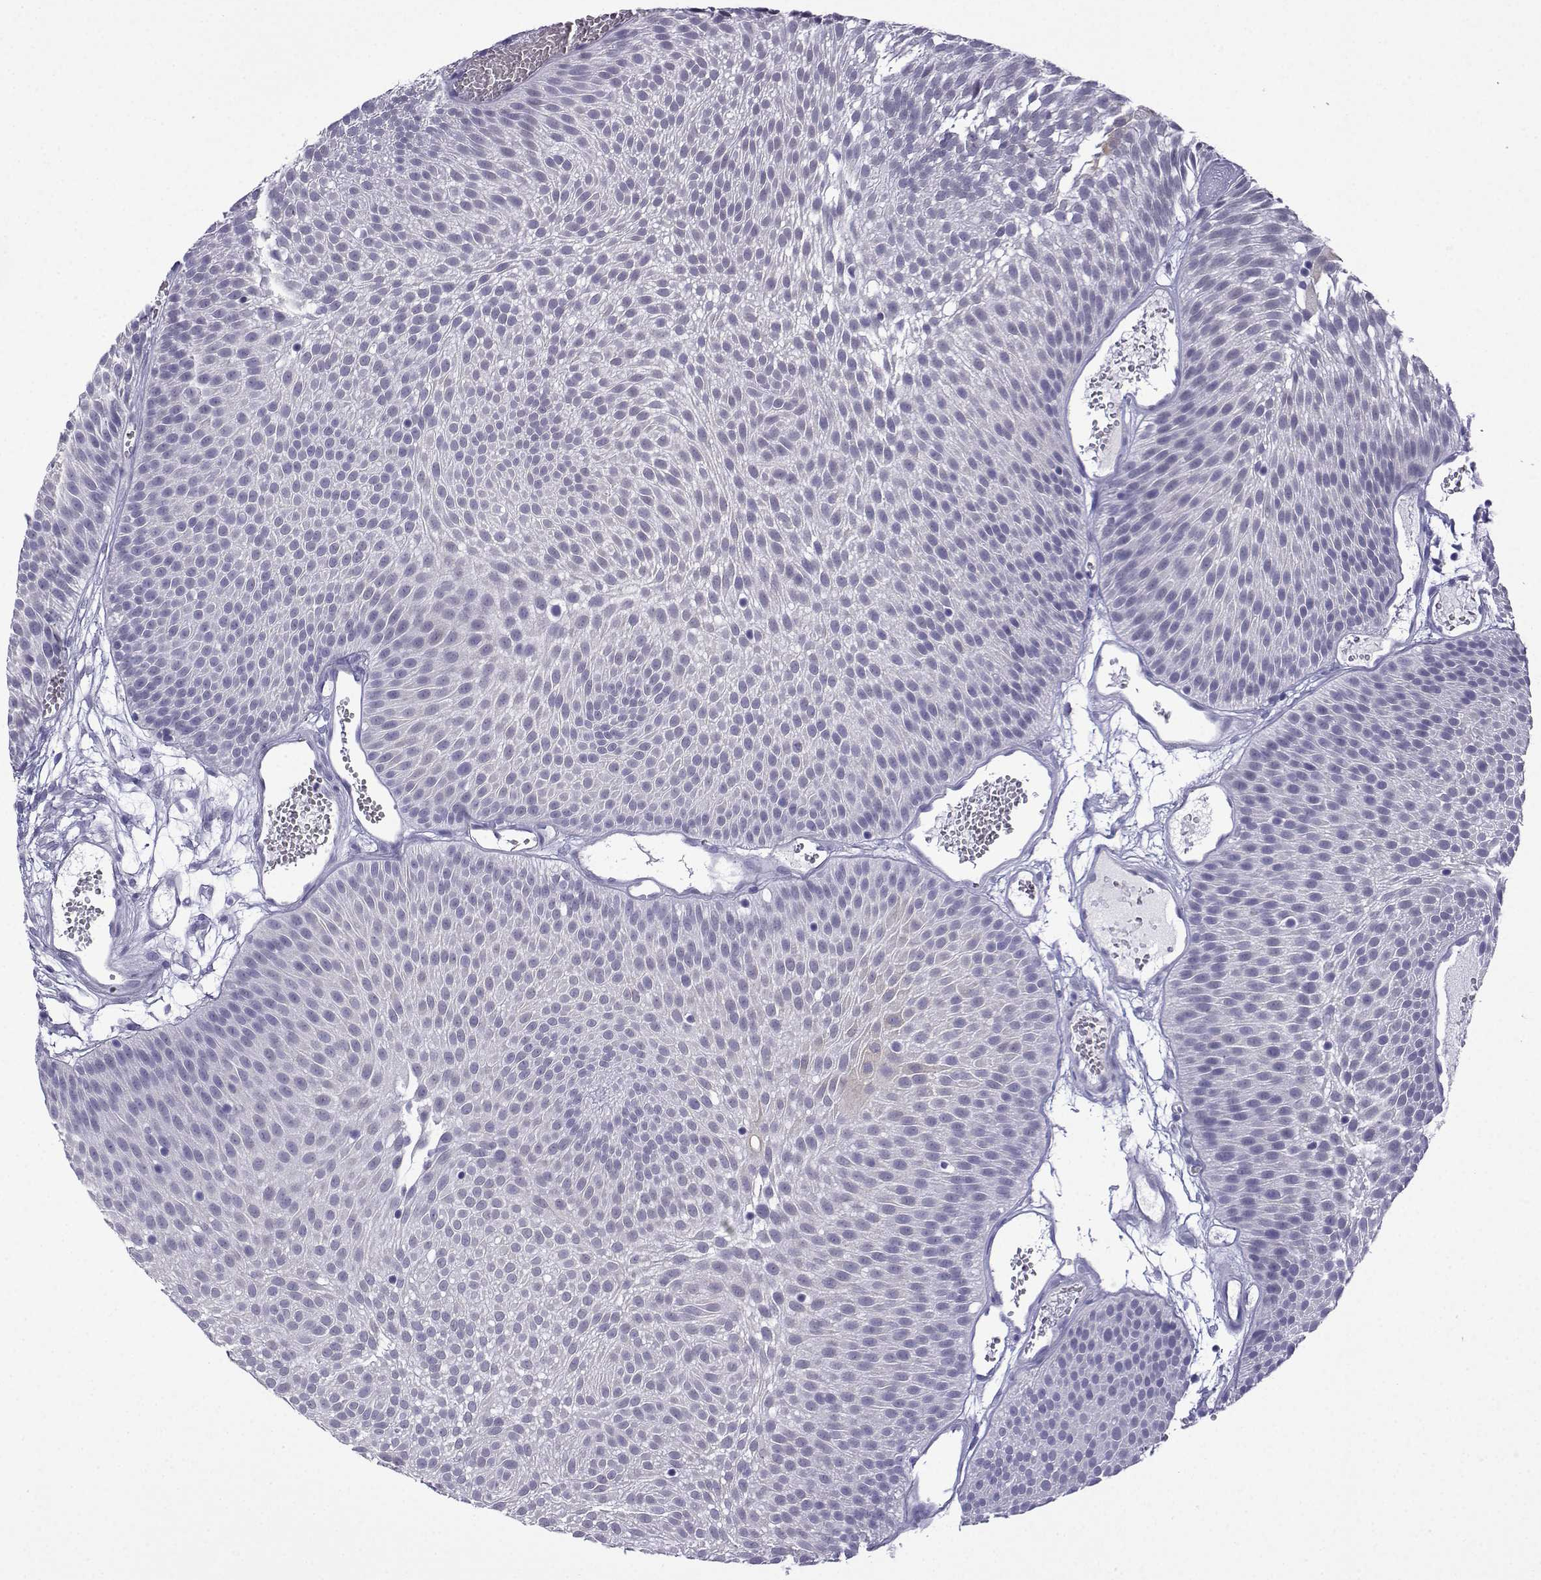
{"staining": {"intensity": "weak", "quantity": "<25%", "location": "cytoplasmic/membranous"}, "tissue": "urothelial cancer", "cell_type": "Tumor cells", "image_type": "cancer", "snomed": [{"axis": "morphology", "description": "Urothelial carcinoma, Low grade"}, {"axis": "topography", "description": "Urinary bladder"}], "caption": "Immunohistochemistry (IHC) micrograph of neoplastic tissue: human low-grade urothelial carcinoma stained with DAB (3,3'-diaminobenzidine) exhibits no significant protein staining in tumor cells.", "gene": "MRGBP", "patient": {"sex": "male", "age": 52}}